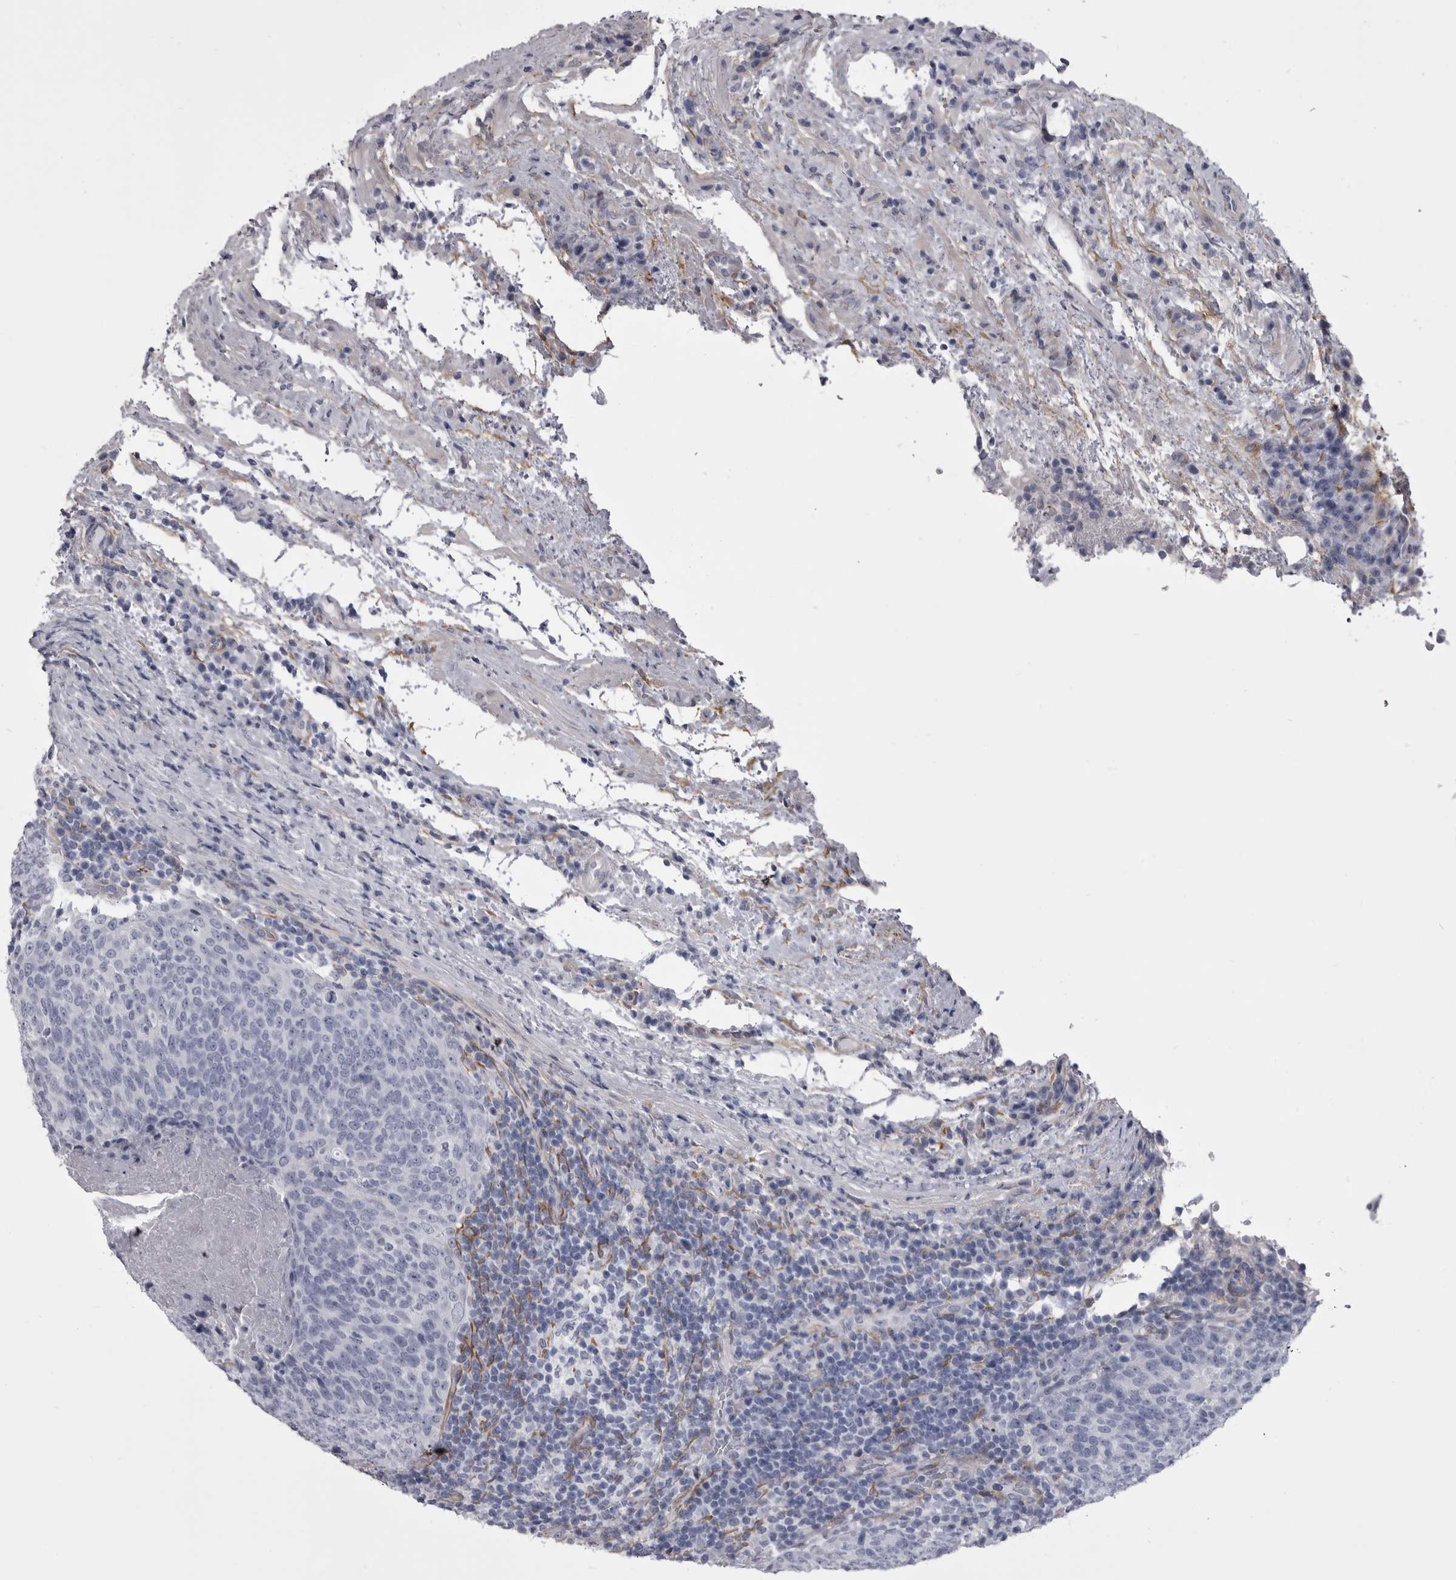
{"staining": {"intensity": "negative", "quantity": "none", "location": "none"}, "tissue": "head and neck cancer", "cell_type": "Tumor cells", "image_type": "cancer", "snomed": [{"axis": "morphology", "description": "Squamous cell carcinoma, NOS"}, {"axis": "morphology", "description": "Squamous cell carcinoma, metastatic, NOS"}, {"axis": "topography", "description": "Lymph node"}, {"axis": "topography", "description": "Head-Neck"}], "caption": "Tumor cells show no significant positivity in head and neck cancer (squamous cell carcinoma).", "gene": "ANK2", "patient": {"sex": "male", "age": 62}}